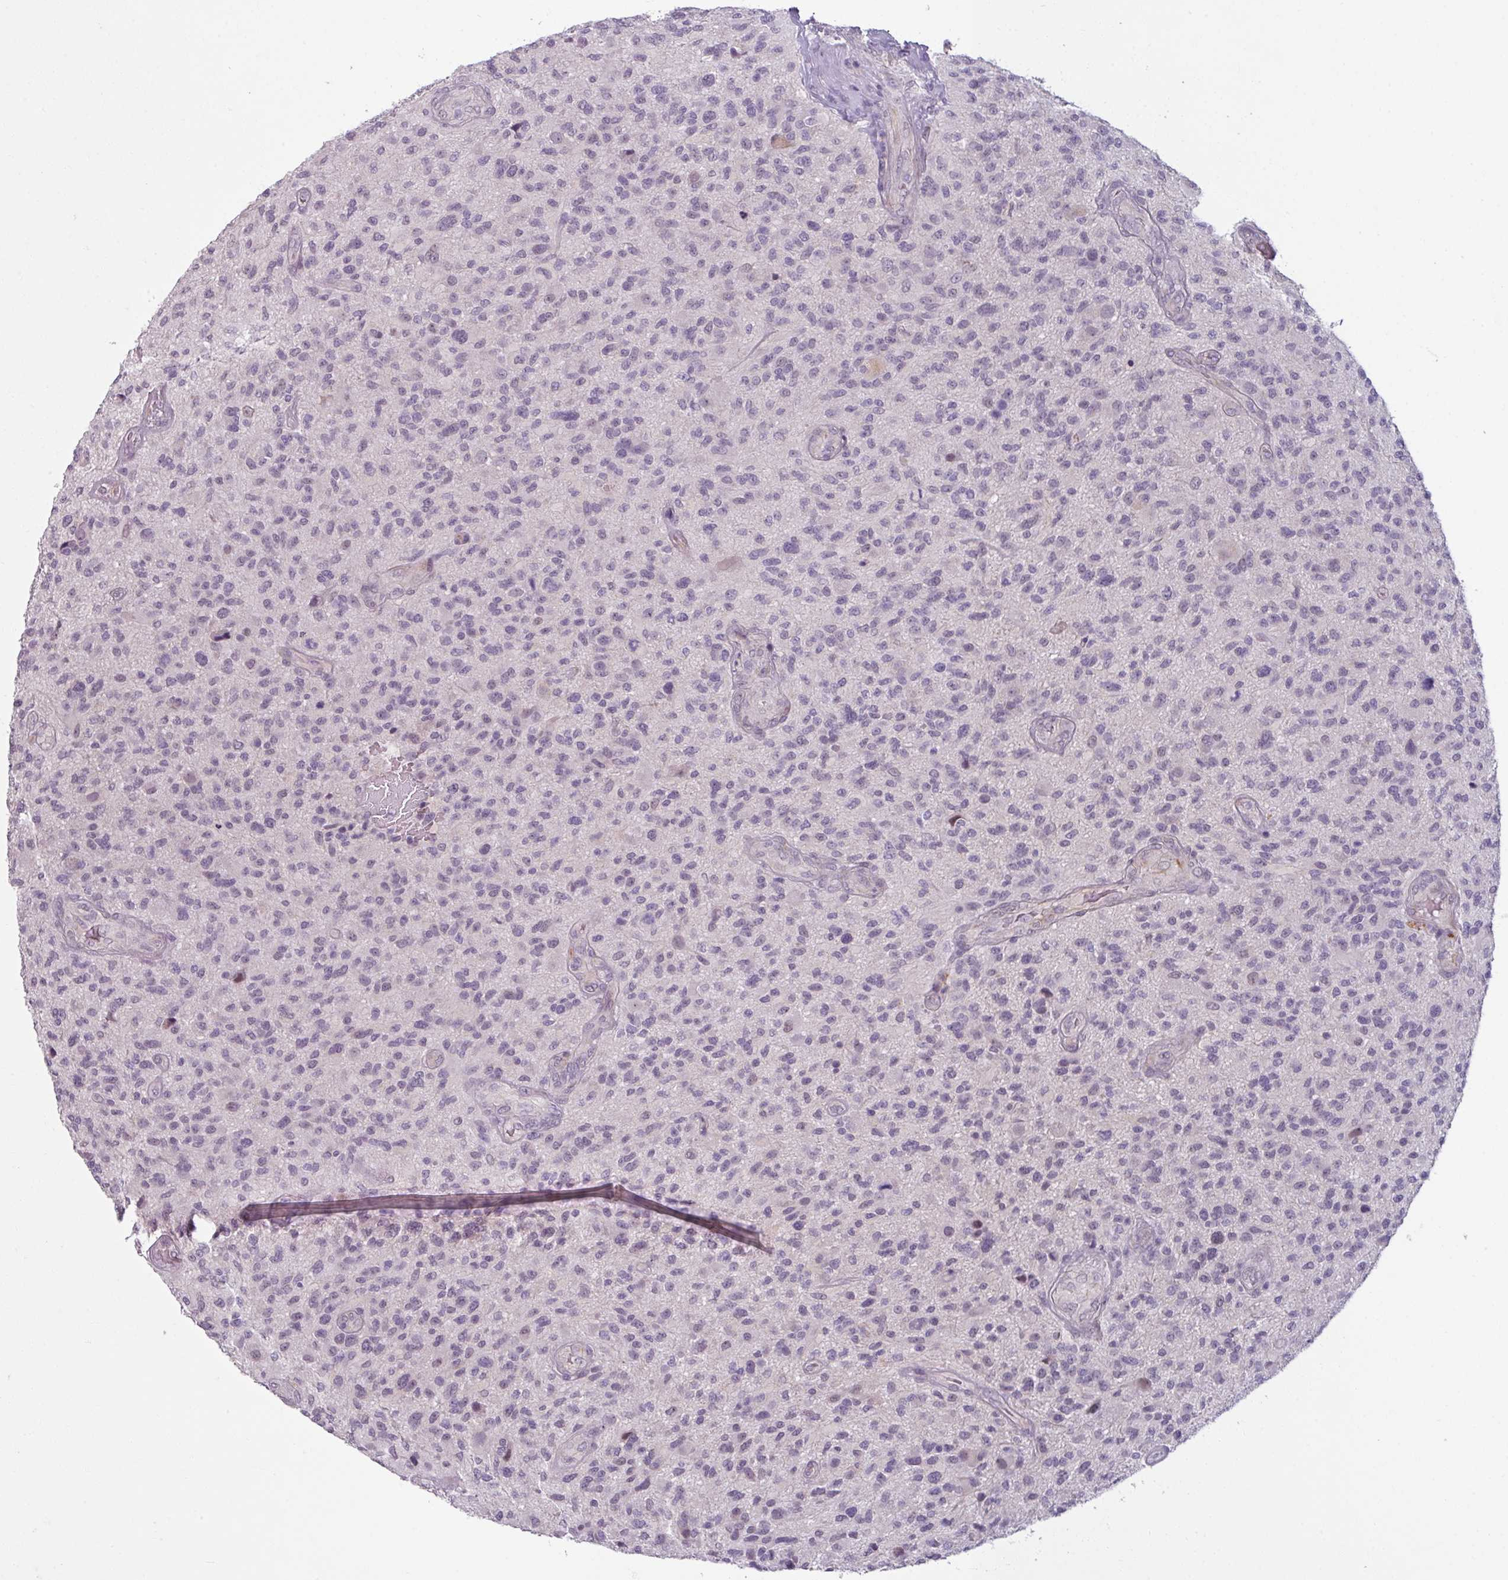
{"staining": {"intensity": "negative", "quantity": "none", "location": "none"}, "tissue": "glioma", "cell_type": "Tumor cells", "image_type": "cancer", "snomed": [{"axis": "morphology", "description": "Glioma, malignant, High grade"}, {"axis": "topography", "description": "Brain"}], "caption": "High power microscopy micrograph of an immunohistochemistry (IHC) histopathology image of malignant glioma (high-grade), revealing no significant expression in tumor cells.", "gene": "UVSSA", "patient": {"sex": "male", "age": 47}}